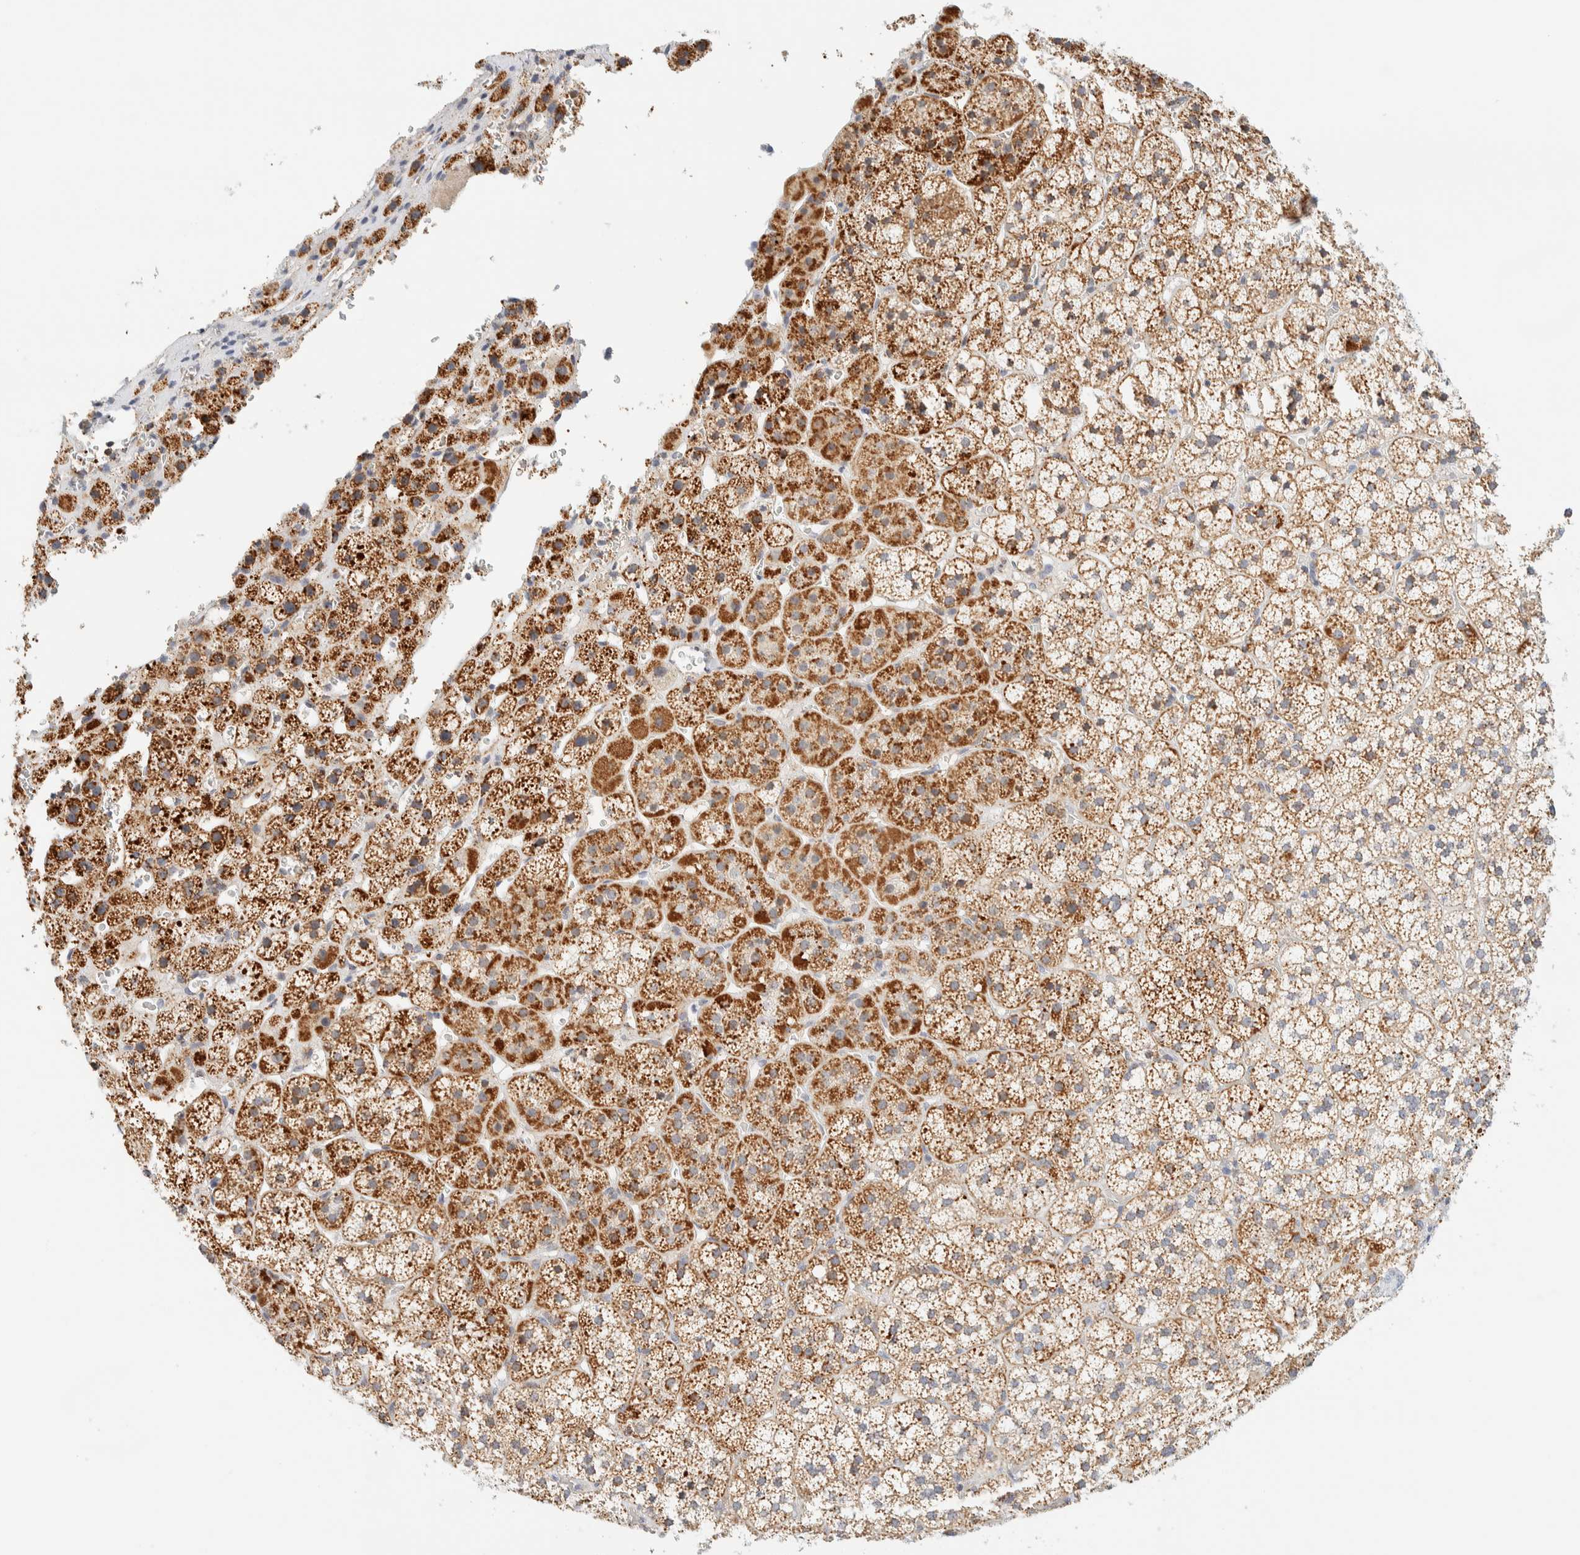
{"staining": {"intensity": "moderate", "quantity": ">75%", "location": "cytoplasmic/membranous"}, "tissue": "adrenal gland", "cell_type": "Glandular cells", "image_type": "normal", "snomed": [{"axis": "morphology", "description": "Normal tissue, NOS"}, {"axis": "topography", "description": "Adrenal gland"}], "caption": "This histopathology image shows immunohistochemistry (IHC) staining of benign human adrenal gland, with medium moderate cytoplasmic/membranous staining in about >75% of glandular cells.", "gene": "PPM1K", "patient": {"sex": "female", "age": 44}}